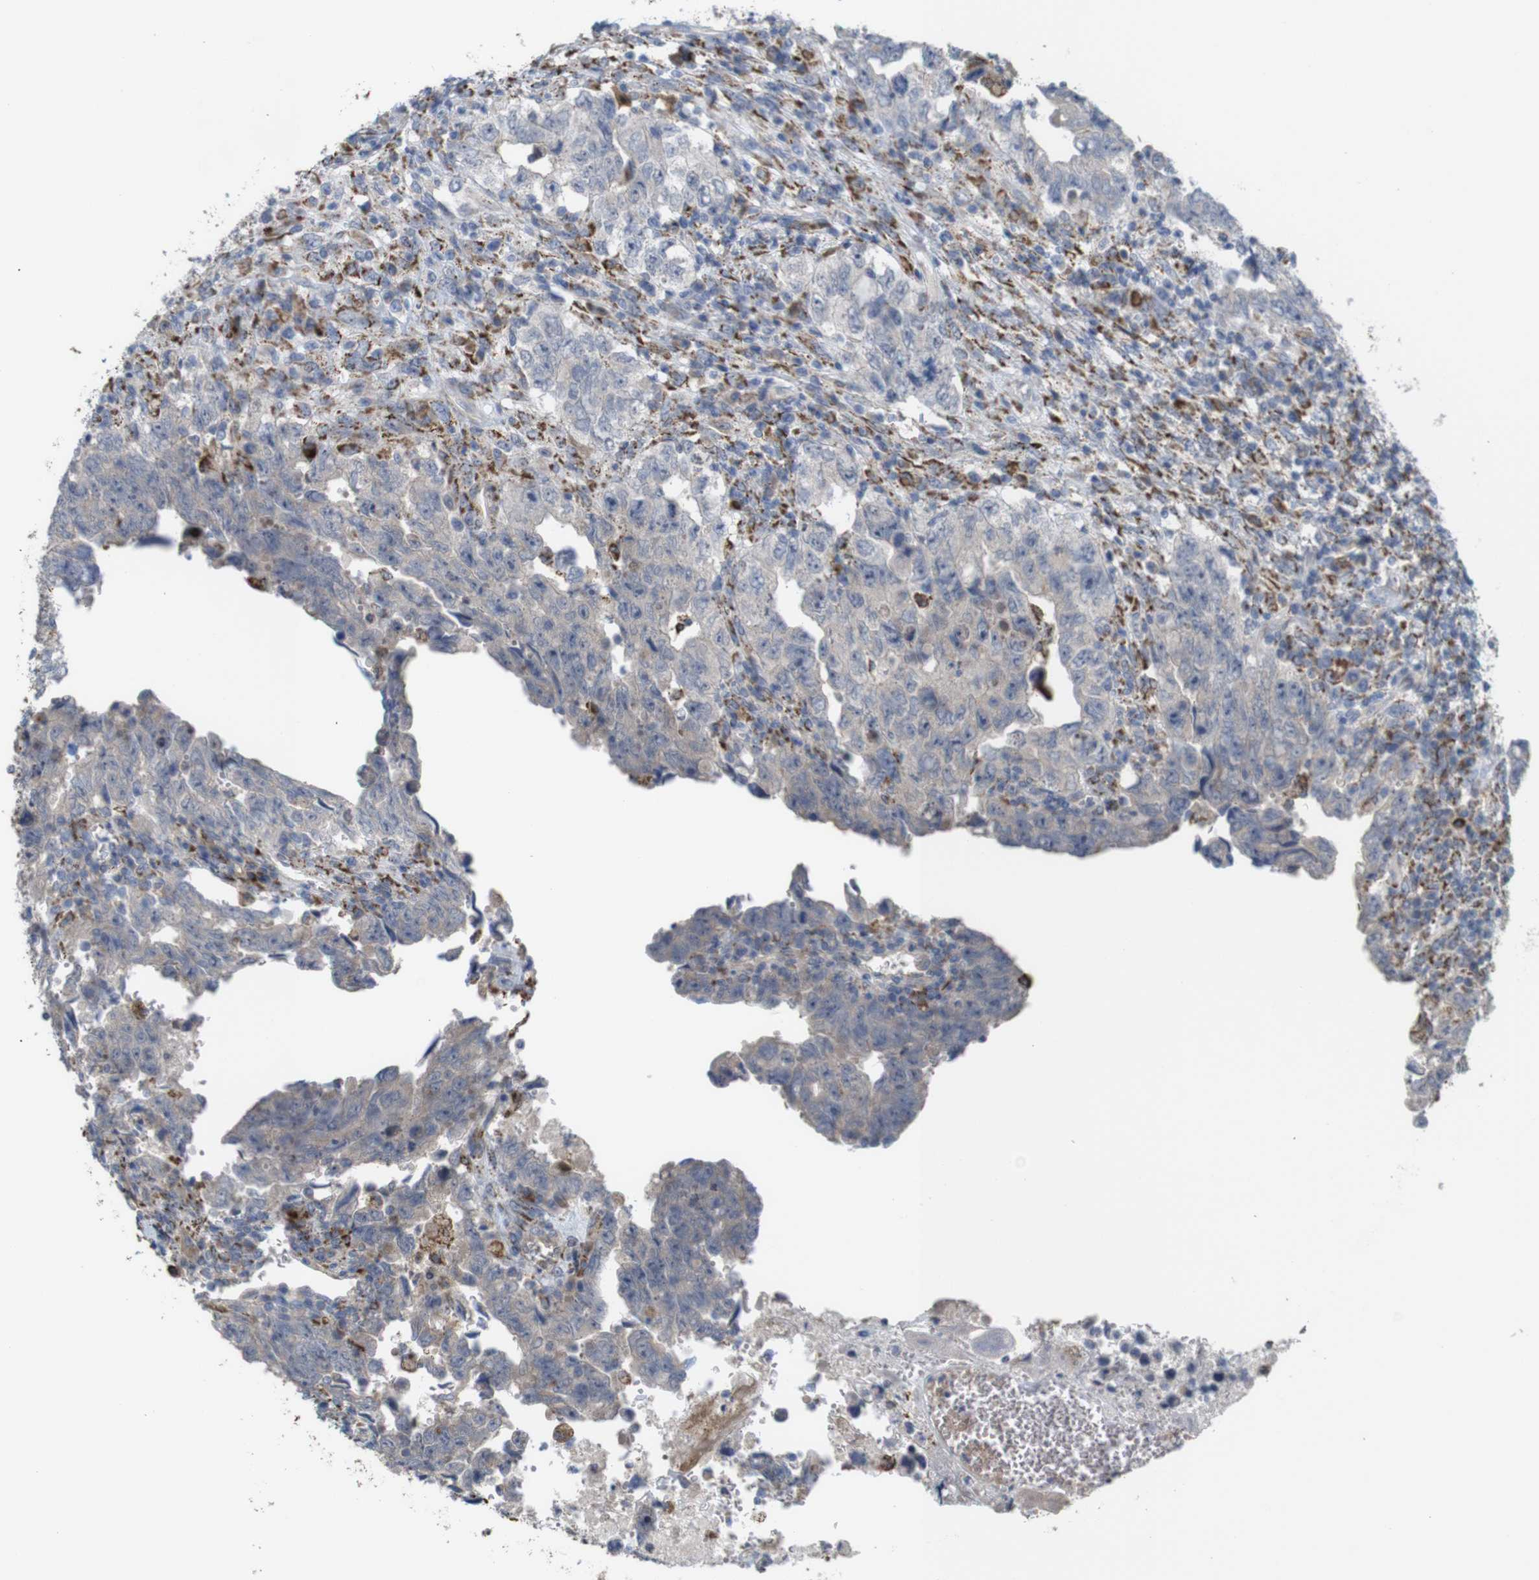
{"staining": {"intensity": "weak", "quantity": "<25%", "location": "cytoplasmic/membranous"}, "tissue": "testis cancer", "cell_type": "Tumor cells", "image_type": "cancer", "snomed": [{"axis": "morphology", "description": "Carcinoma, Embryonal, NOS"}, {"axis": "topography", "description": "Testis"}], "caption": "This is a image of immunohistochemistry (IHC) staining of testis cancer, which shows no staining in tumor cells.", "gene": "PTPRR", "patient": {"sex": "male", "age": 28}}